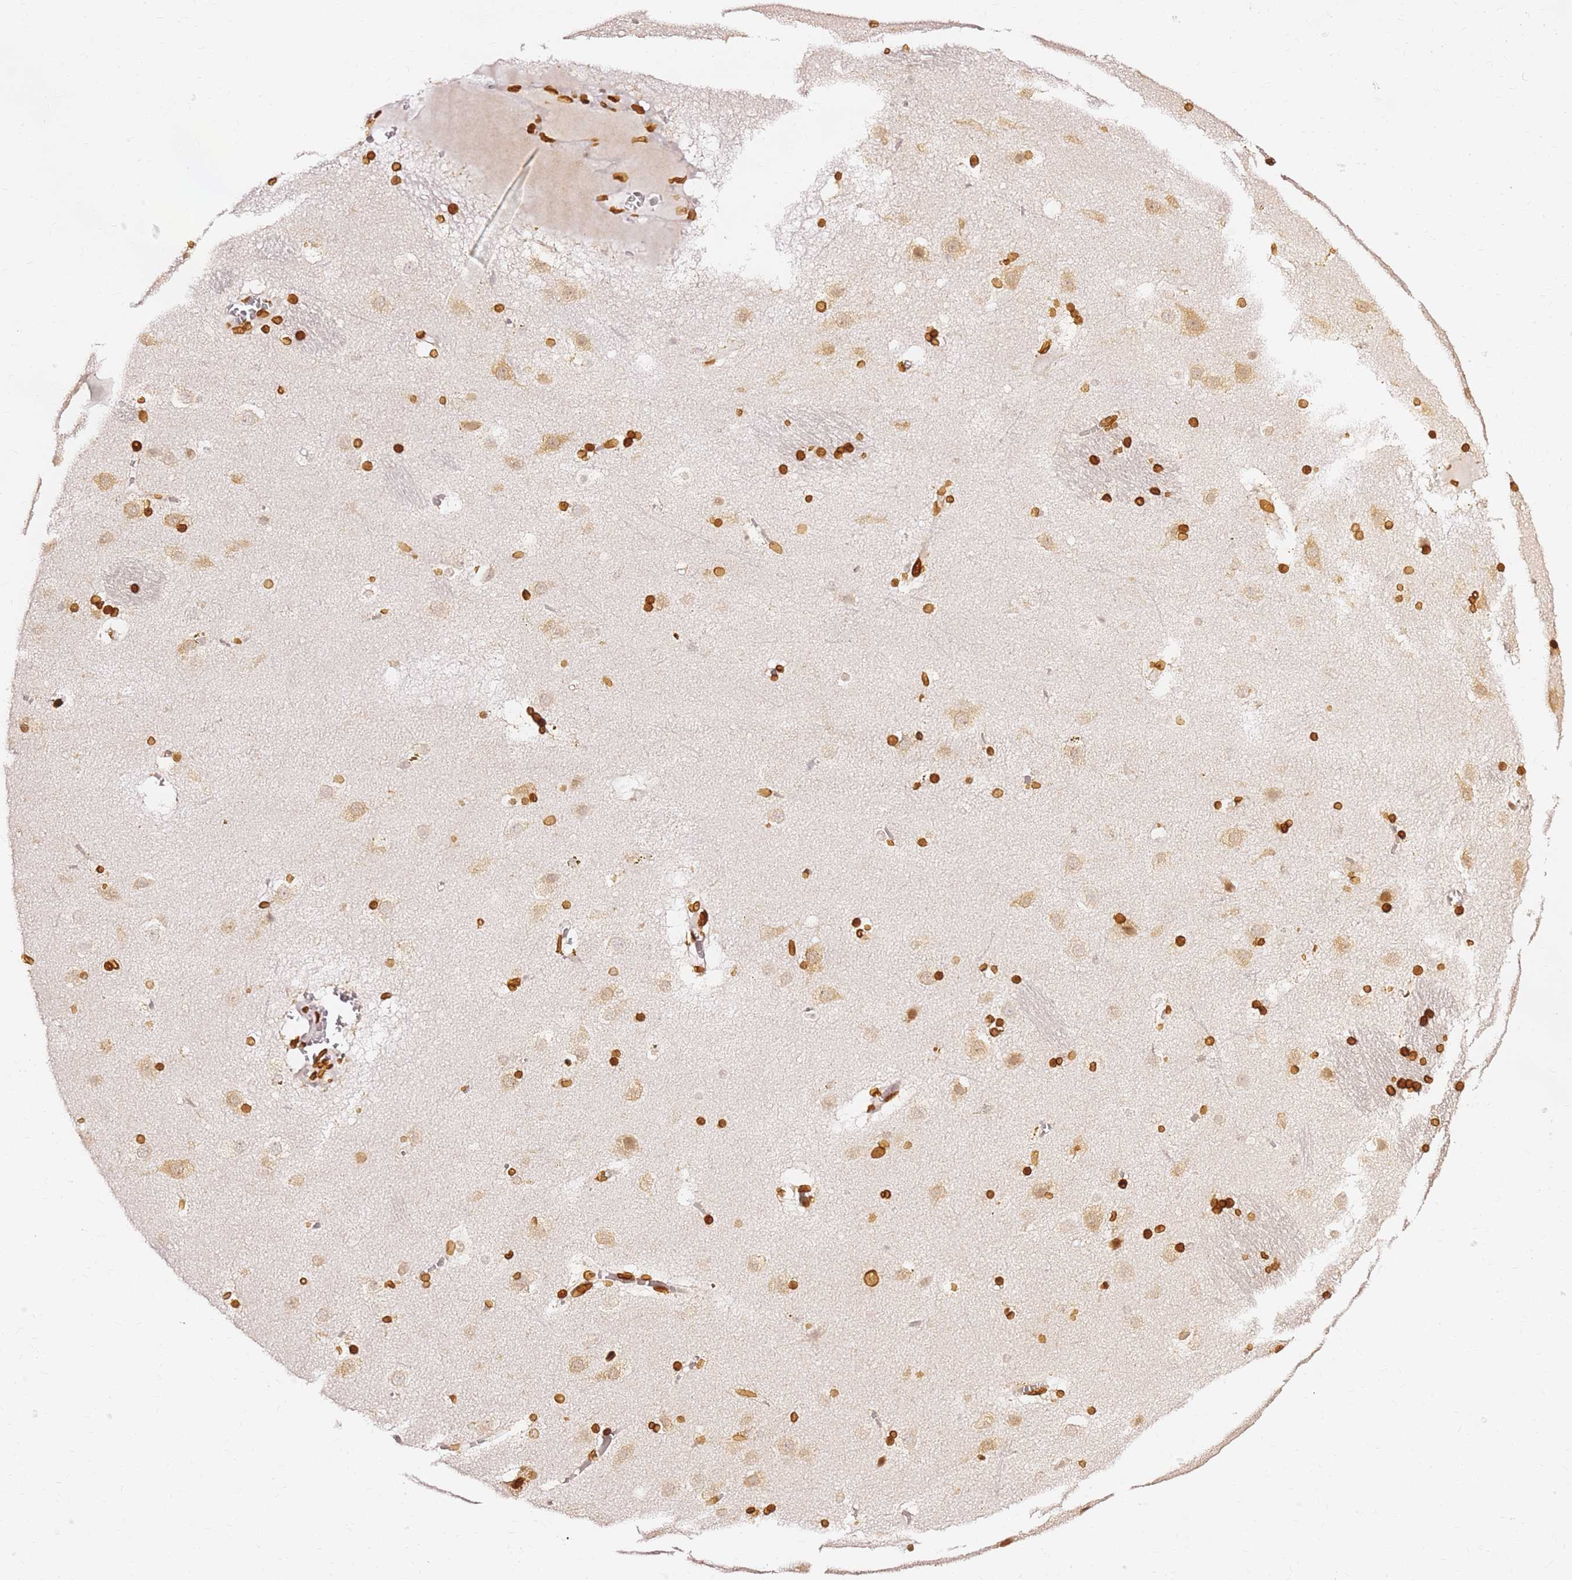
{"staining": {"intensity": "strong", "quantity": ">75%", "location": "cytoplasmic/membranous,nuclear"}, "tissue": "caudate", "cell_type": "Glial cells", "image_type": "normal", "snomed": [{"axis": "morphology", "description": "Normal tissue, NOS"}, {"axis": "topography", "description": "Lateral ventricle wall"}], "caption": "There is high levels of strong cytoplasmic/membranous,nuclear staining in glial cells of benign caudate, as demonstrated by immunohistochemical staining (brown color).", "gene": "C6orf141", "patient": {"sex": "male", "age": 70}}